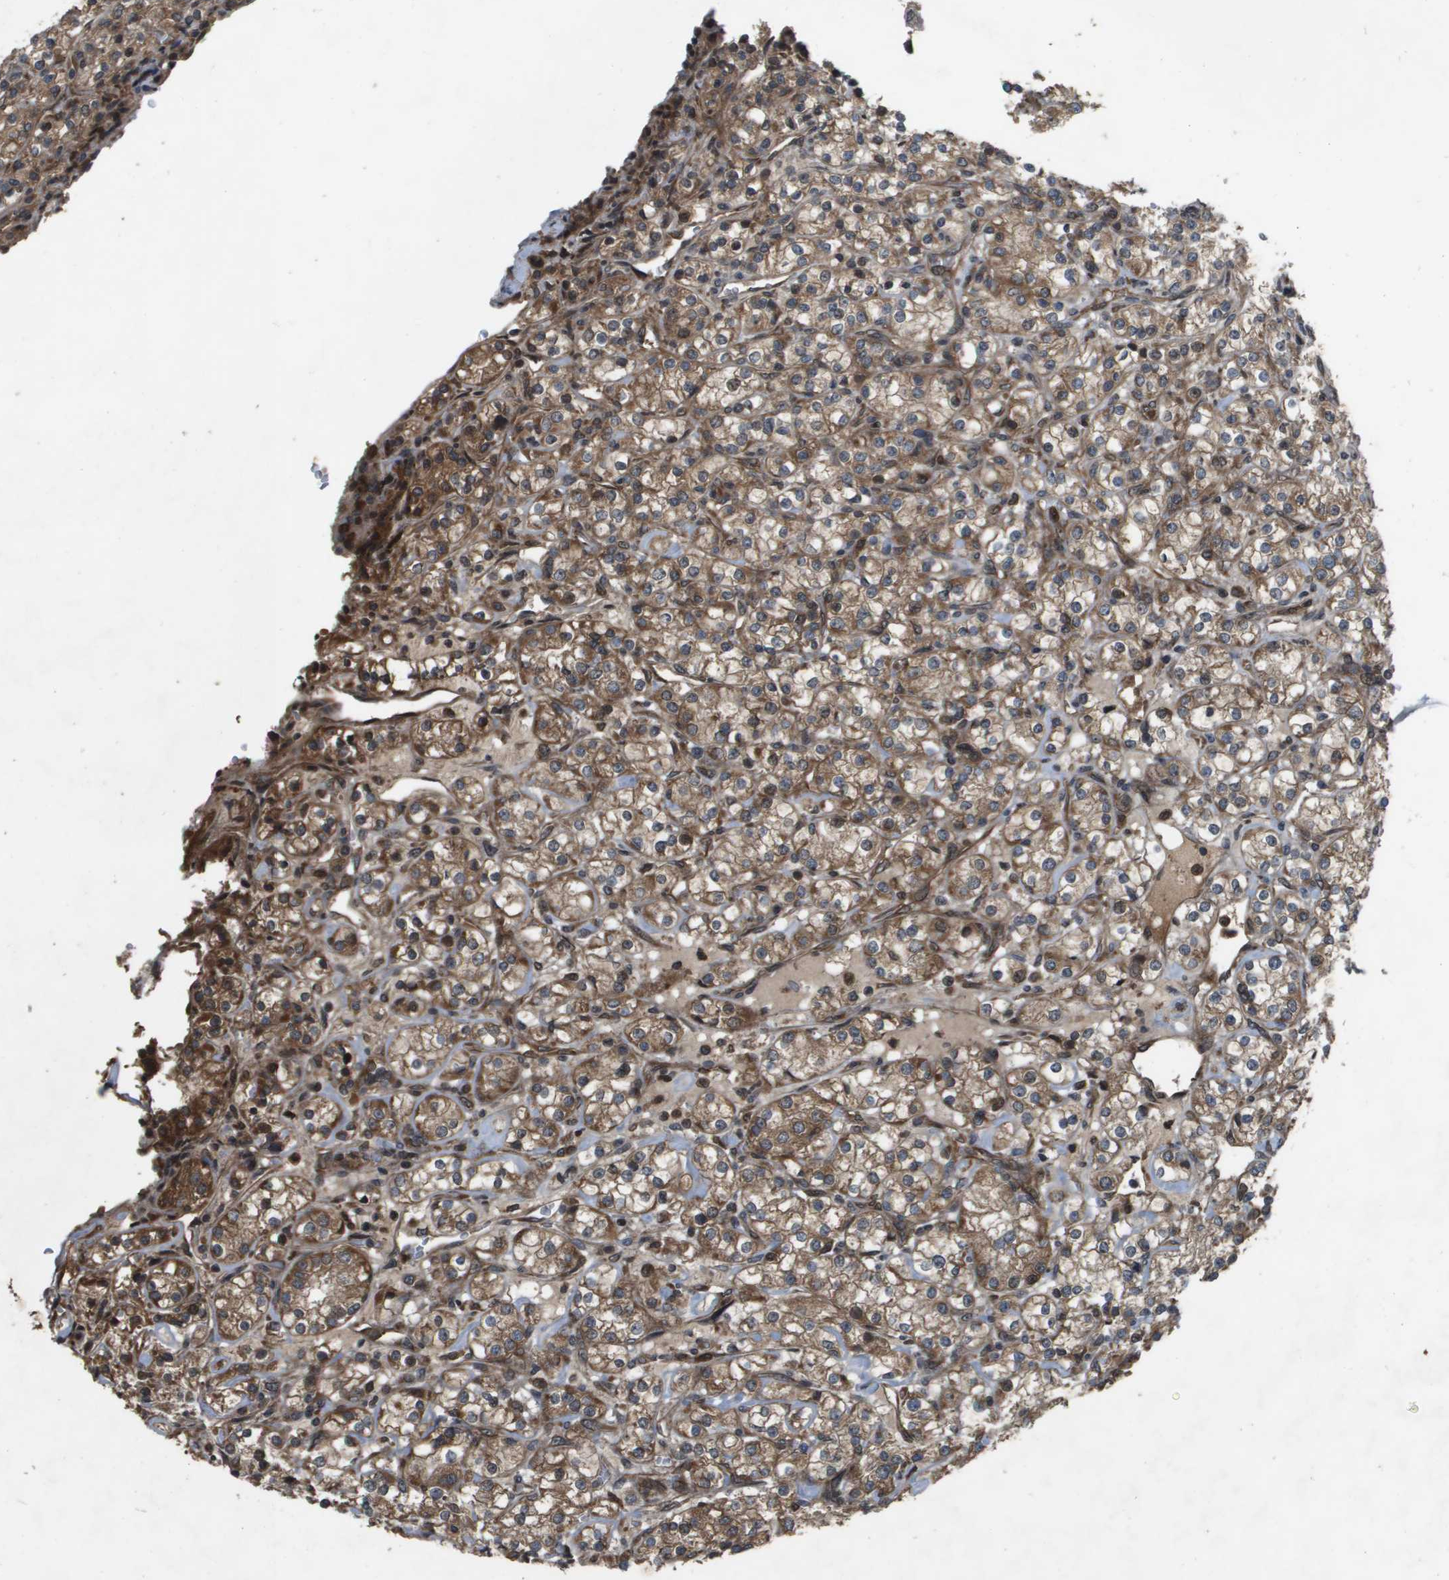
{"staining": {"intensity": "moderate", "quantity": ">75%", "location": "cytoplasmic/membranous"}, "tissue": "renal cancer", "cell_type": "Tumor cells", "image_type": "cancer", "snomed": [{"axis": "morphology", "description": "Adenocarcinoma, NOS"}, {"axis": "topography", "description": "Kidney"}], "caption": "Protein staining exhibits moderate cytoplasmic/membranous expression in about >75% of tumor cells in adenocarcinoma (renal).", "gene": "SPTLC1", "patient": {"sex": "male", "age": 77}}